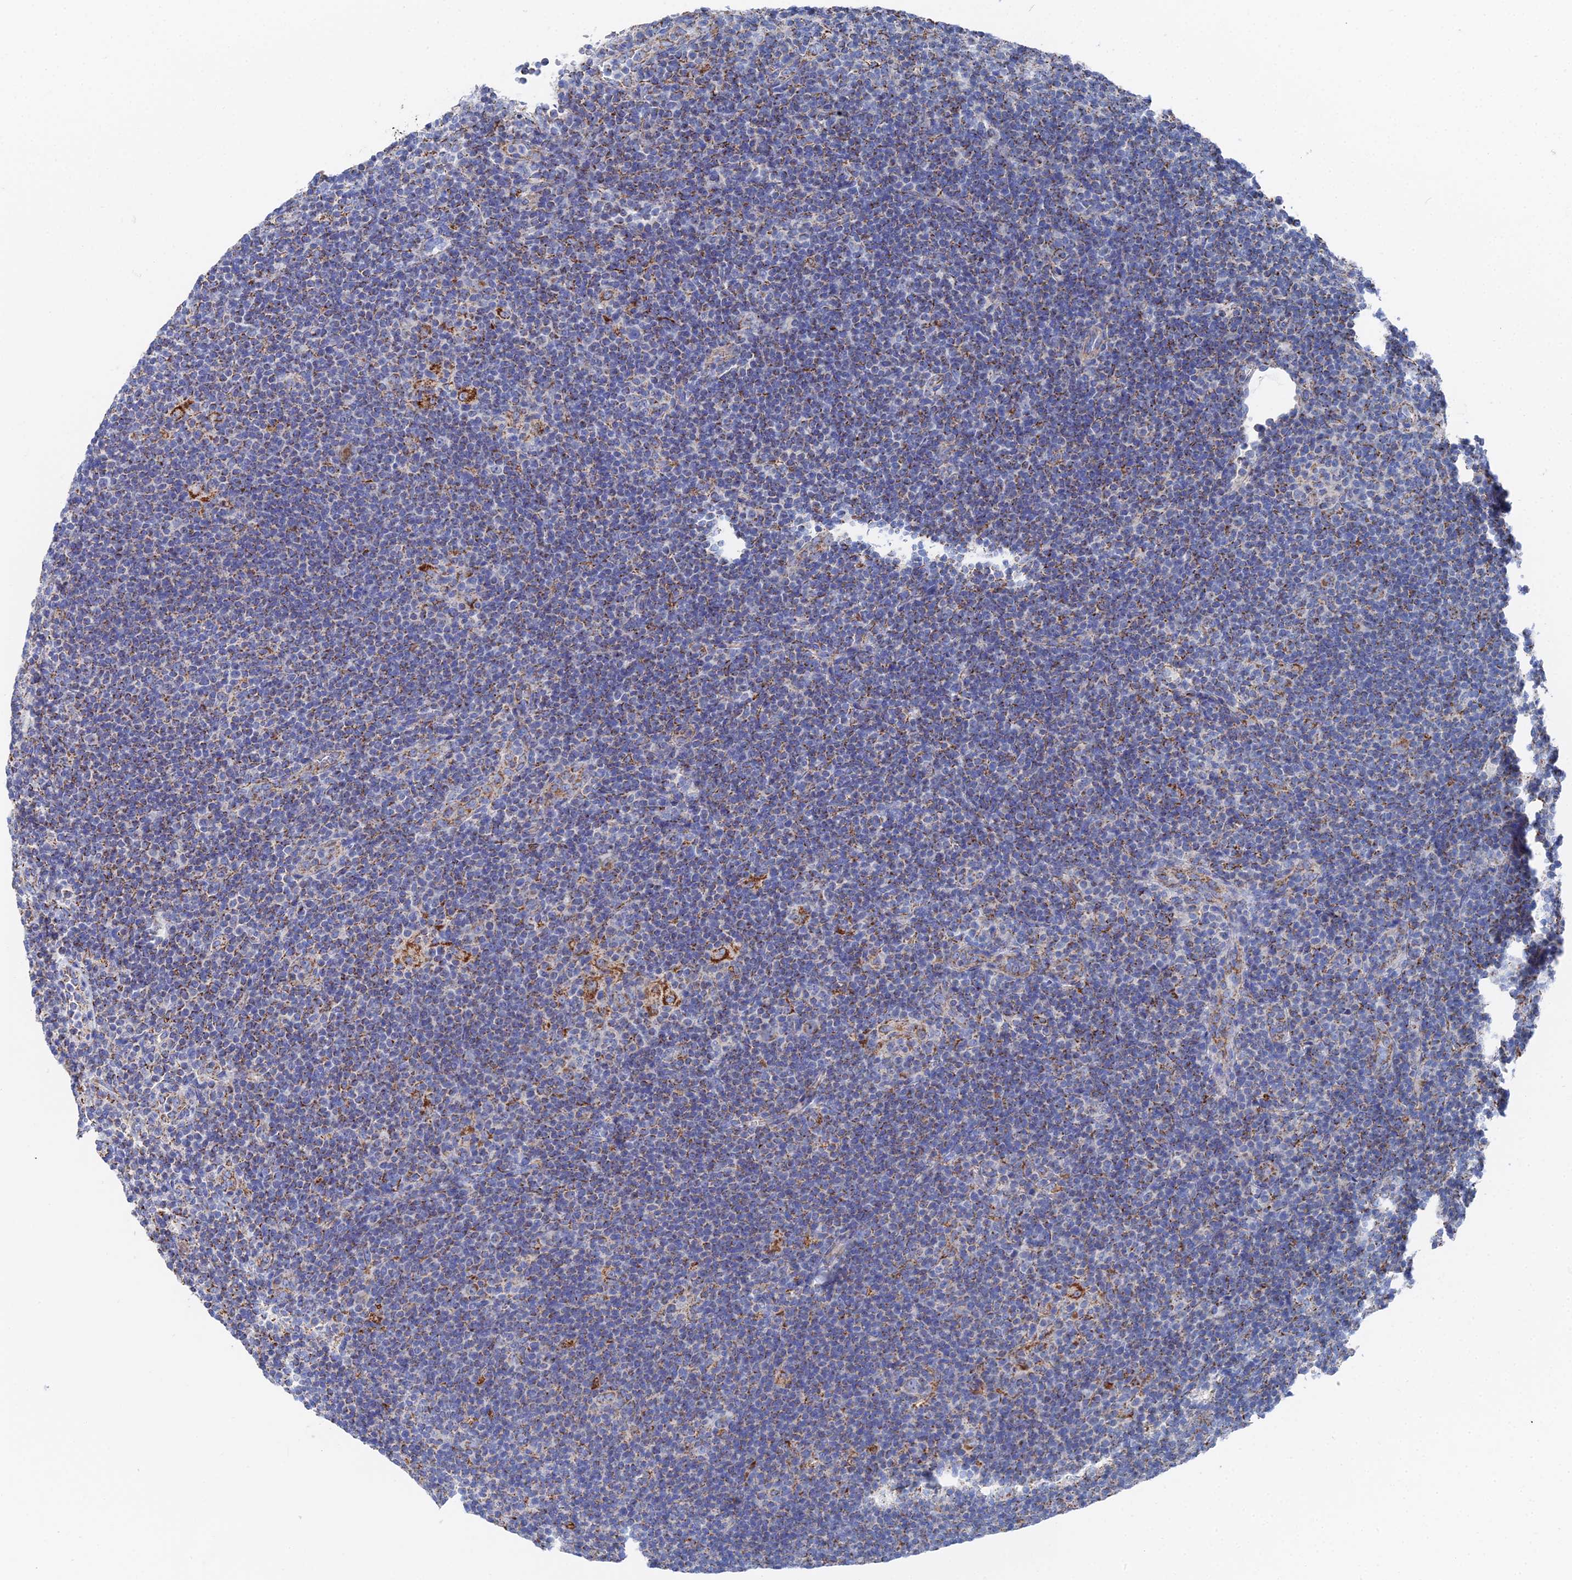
{"staining": {"intensity": "moderate", "quantity": "25%-75%", "location": "cytoplasmic/membranous"}, "tissue": "lymphoma", "cell_type": "Tumor cells", "image_type": "cancer", "snomed": [{"axis": "morphology", "description": "Hodgkin's disease, NOS"}, {"axis": "topography", "description": "Lymph node"}], "caption": "Immunohistochemistry (IHC) of Hodgkin's disease shows medium levels of moderate cytoplasmic/membranous positivity in approximately 25%-75% of tumor cells.", "gene": "IFT80", "patient": {"sex": "female", "age": 57}}